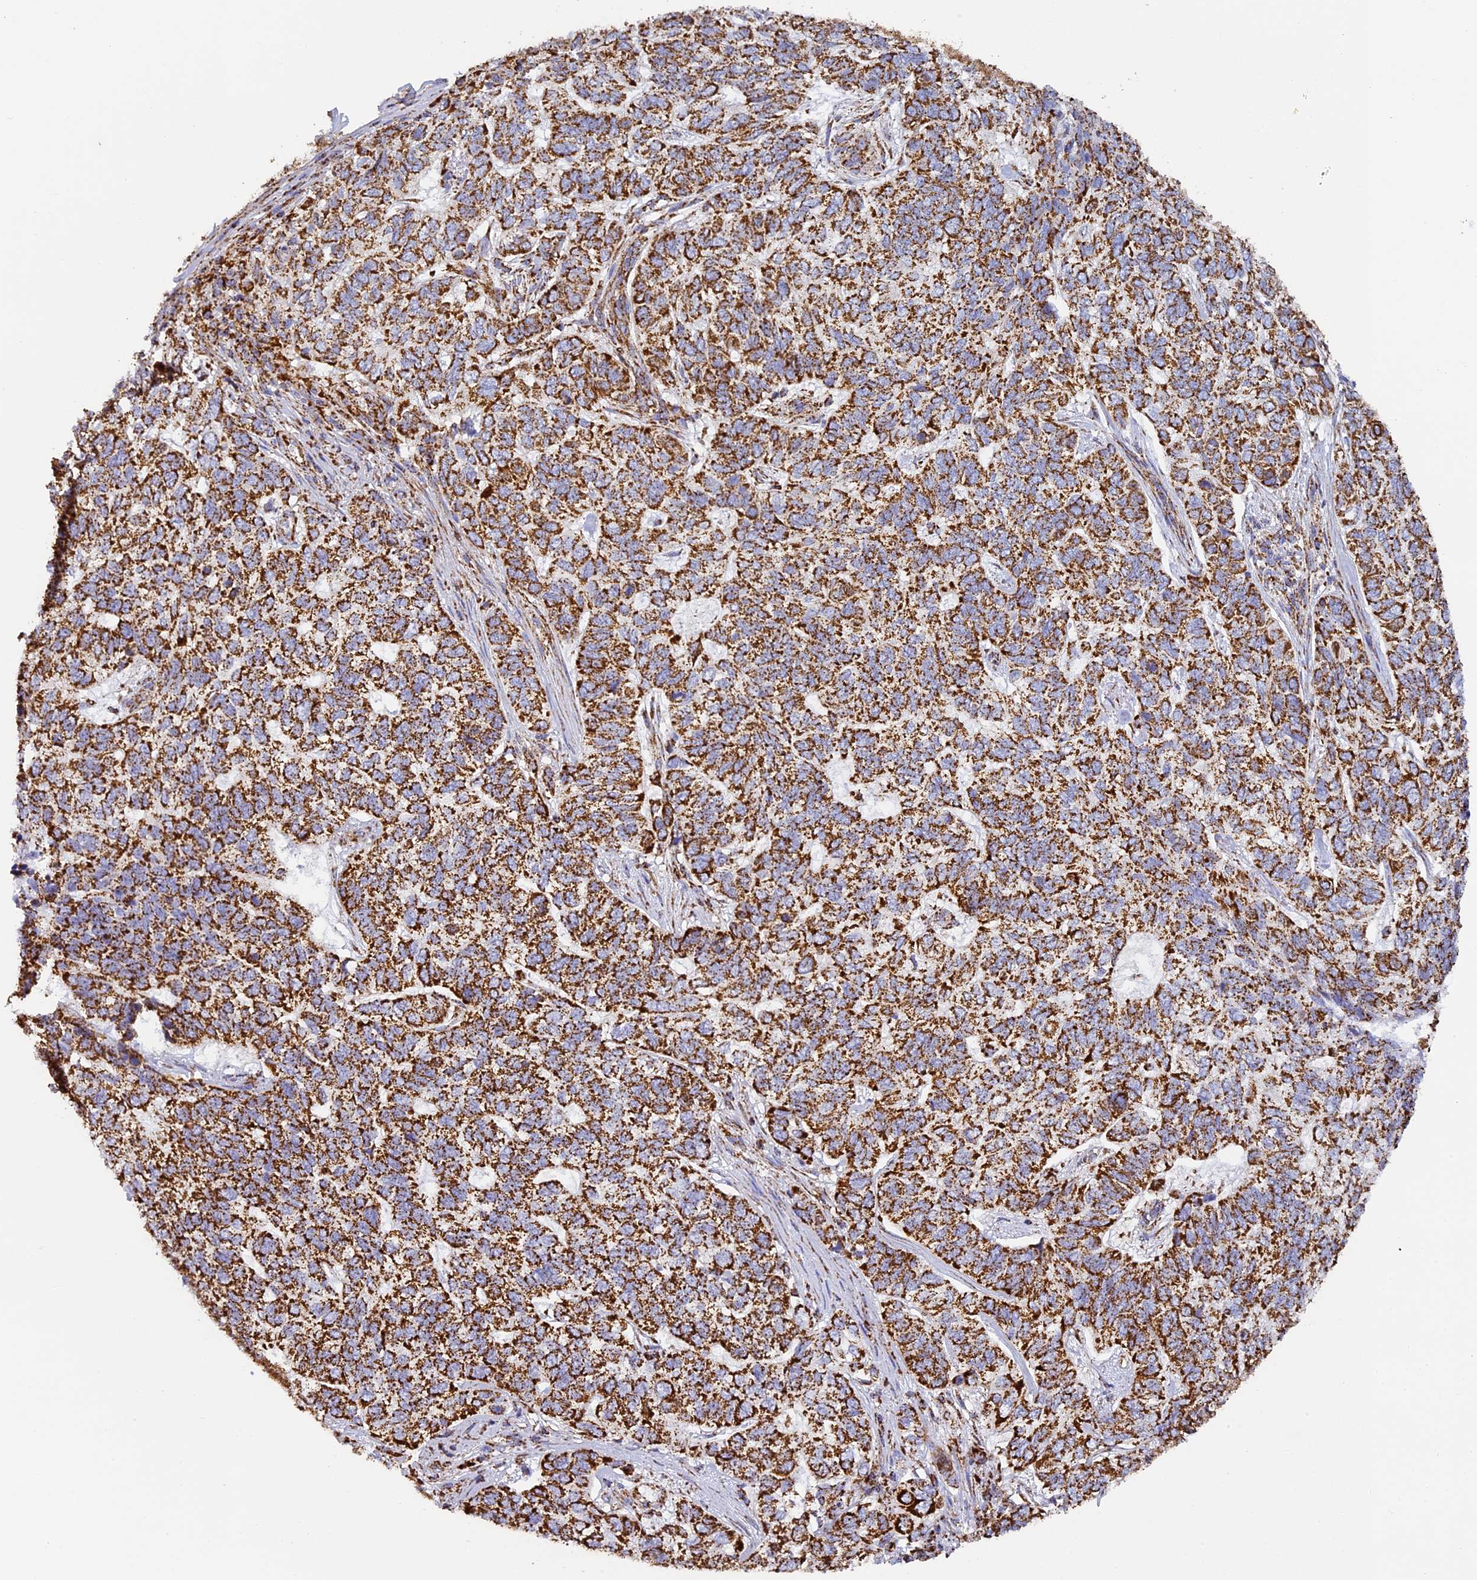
{"staining": {"intensity": "strong", "quantity": ">75%", "location": "cytoplasmic/membranous"}, "tissue": "skin cancer", "cell_type": "Tumor cells", "image_type": "cancer", "snomed": [{"axis": "morphology", "description": "Basal cell carcinoma"}, {"axis": "topography", "description": "Skin"}], "caption": "A photomicrograph of human skin cancer (basal cell carcinoma) stained for a protein demonstrates strong cytoplasmic/membranous brown staining in tumor cells.", "gene": "STK17A", "patient": {"sex": "female", "age": 65}}